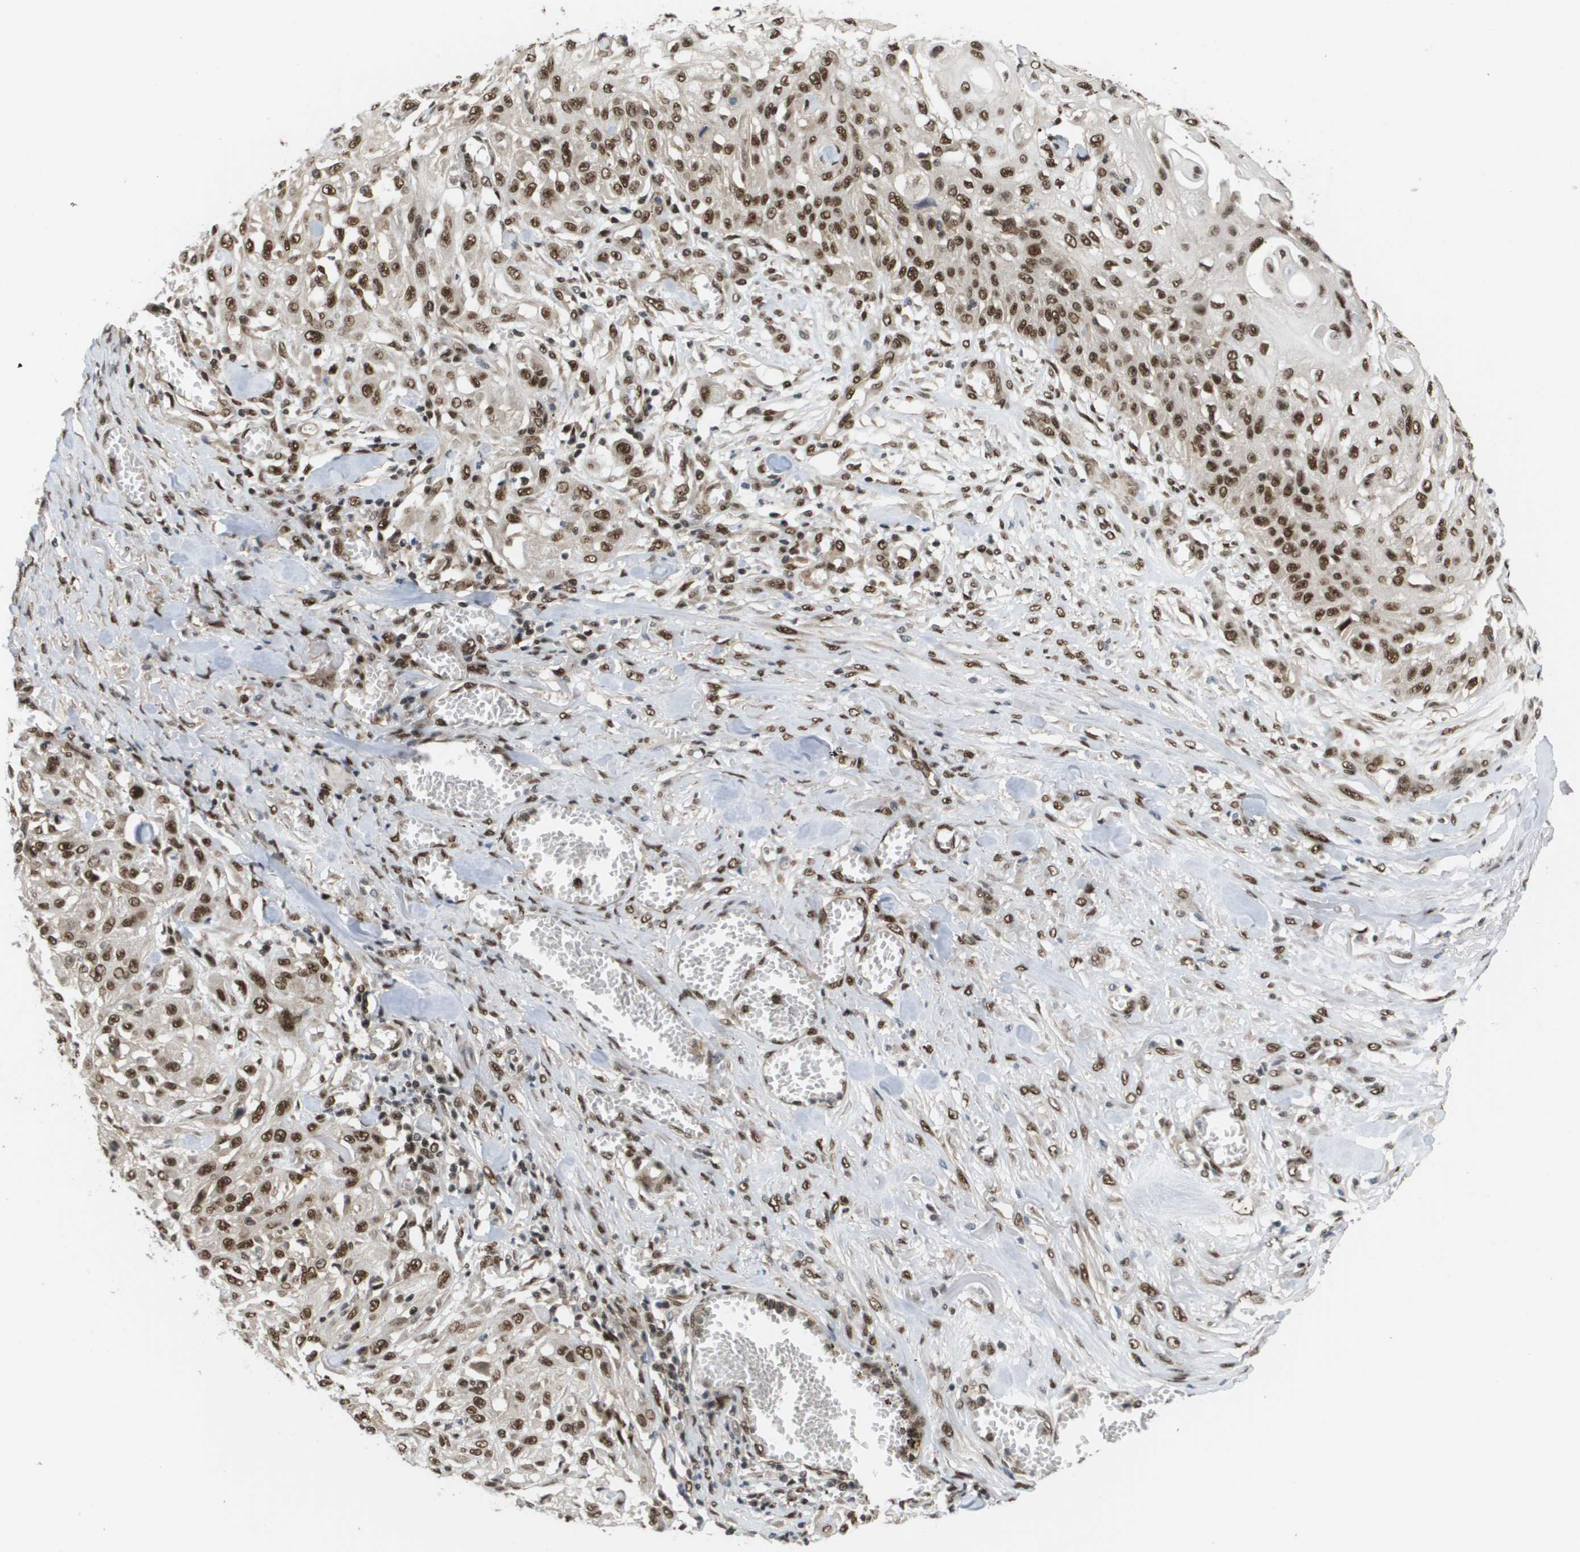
{"staining": {"intensity": "strong", "quantity": ">75%", "location": "nuclear"}, "tissue": "skin cancer", "cell_type": "Tumor cells", "image_type": "cancer", "snomed": [{"axis": "morphology", "description": "Squamous cell carcinoma, NOS"}, {"axis": "morphology", "description": "Squamous cell carcinoma, metastatic, NOS"}, {"axis": "topography", "description": "Skin"}, {"axis": "topography", "description": "Lymph node"}], "caption": "Protein staining of skin cancer (metastatic squamous cell carcinoma) tissue shows strong nuclear expression in about >75% of tumor cells.", "gene": "PRCC", "patient": {"sex": "male", "age": 75}}